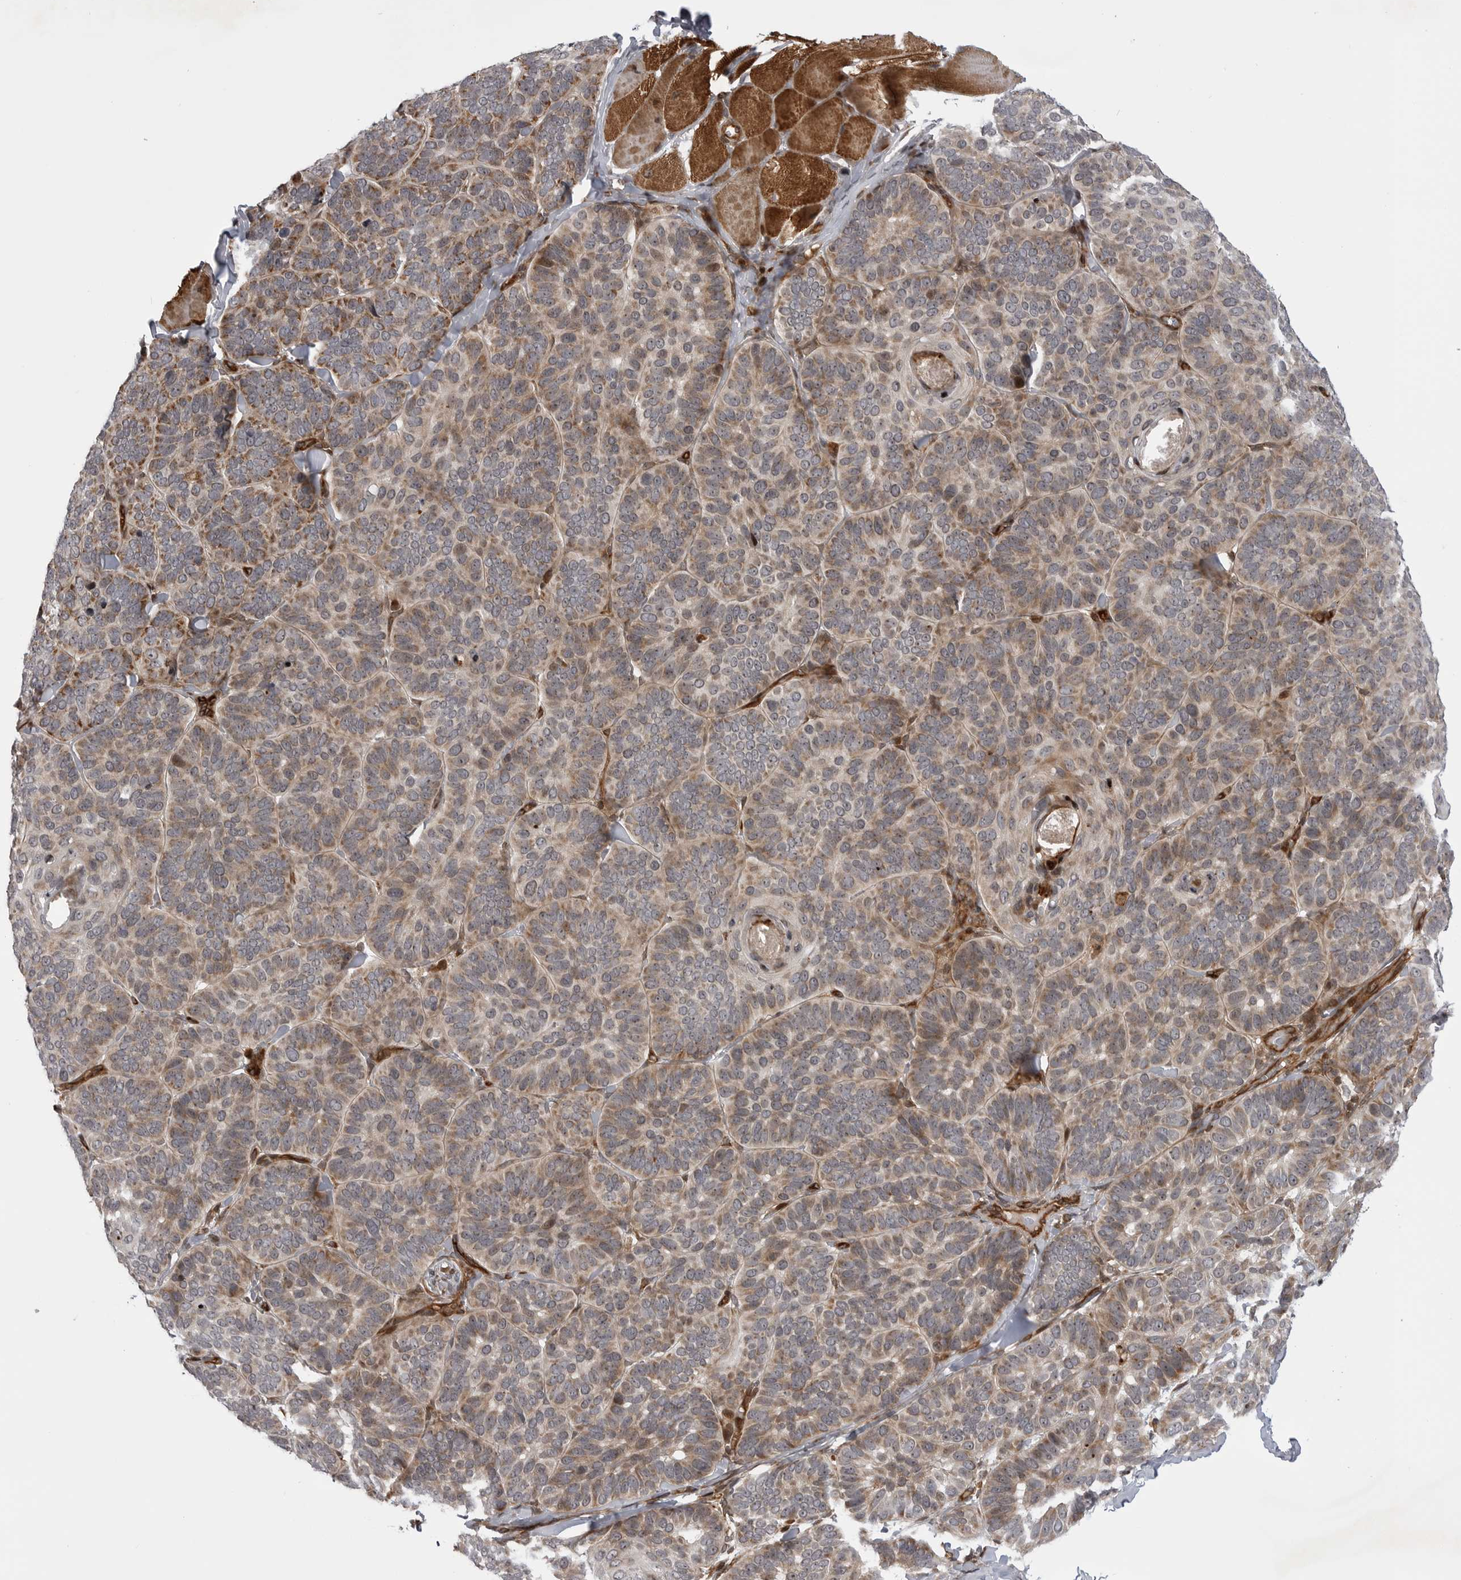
{"staining": {"intensity": "weak", "quantity": ">75%", "location": "cytoplasmic/membranous"}, "tissue": "skin cancer", "cell_type": "Tumor cells", "image_type": "cancer", "snomed": [{"axis": "morphology", "description": "Basal cell carcinoma"}, {"axis": "topography", "description": "Skin"}], "caption": "The image displays immunohistochemical staining of skin cancer. There is weak cytoplasmic/membranous positivity is present in approximately >75% of tumor cells. The staining was performed using DAB (3,3'-diaminobenzidine), with brown indicating positive protein expression. Nuclei are stained blue with hematoxylin.", "gene": "ABL1", "patient": {"sex": "male", "age": 62}}